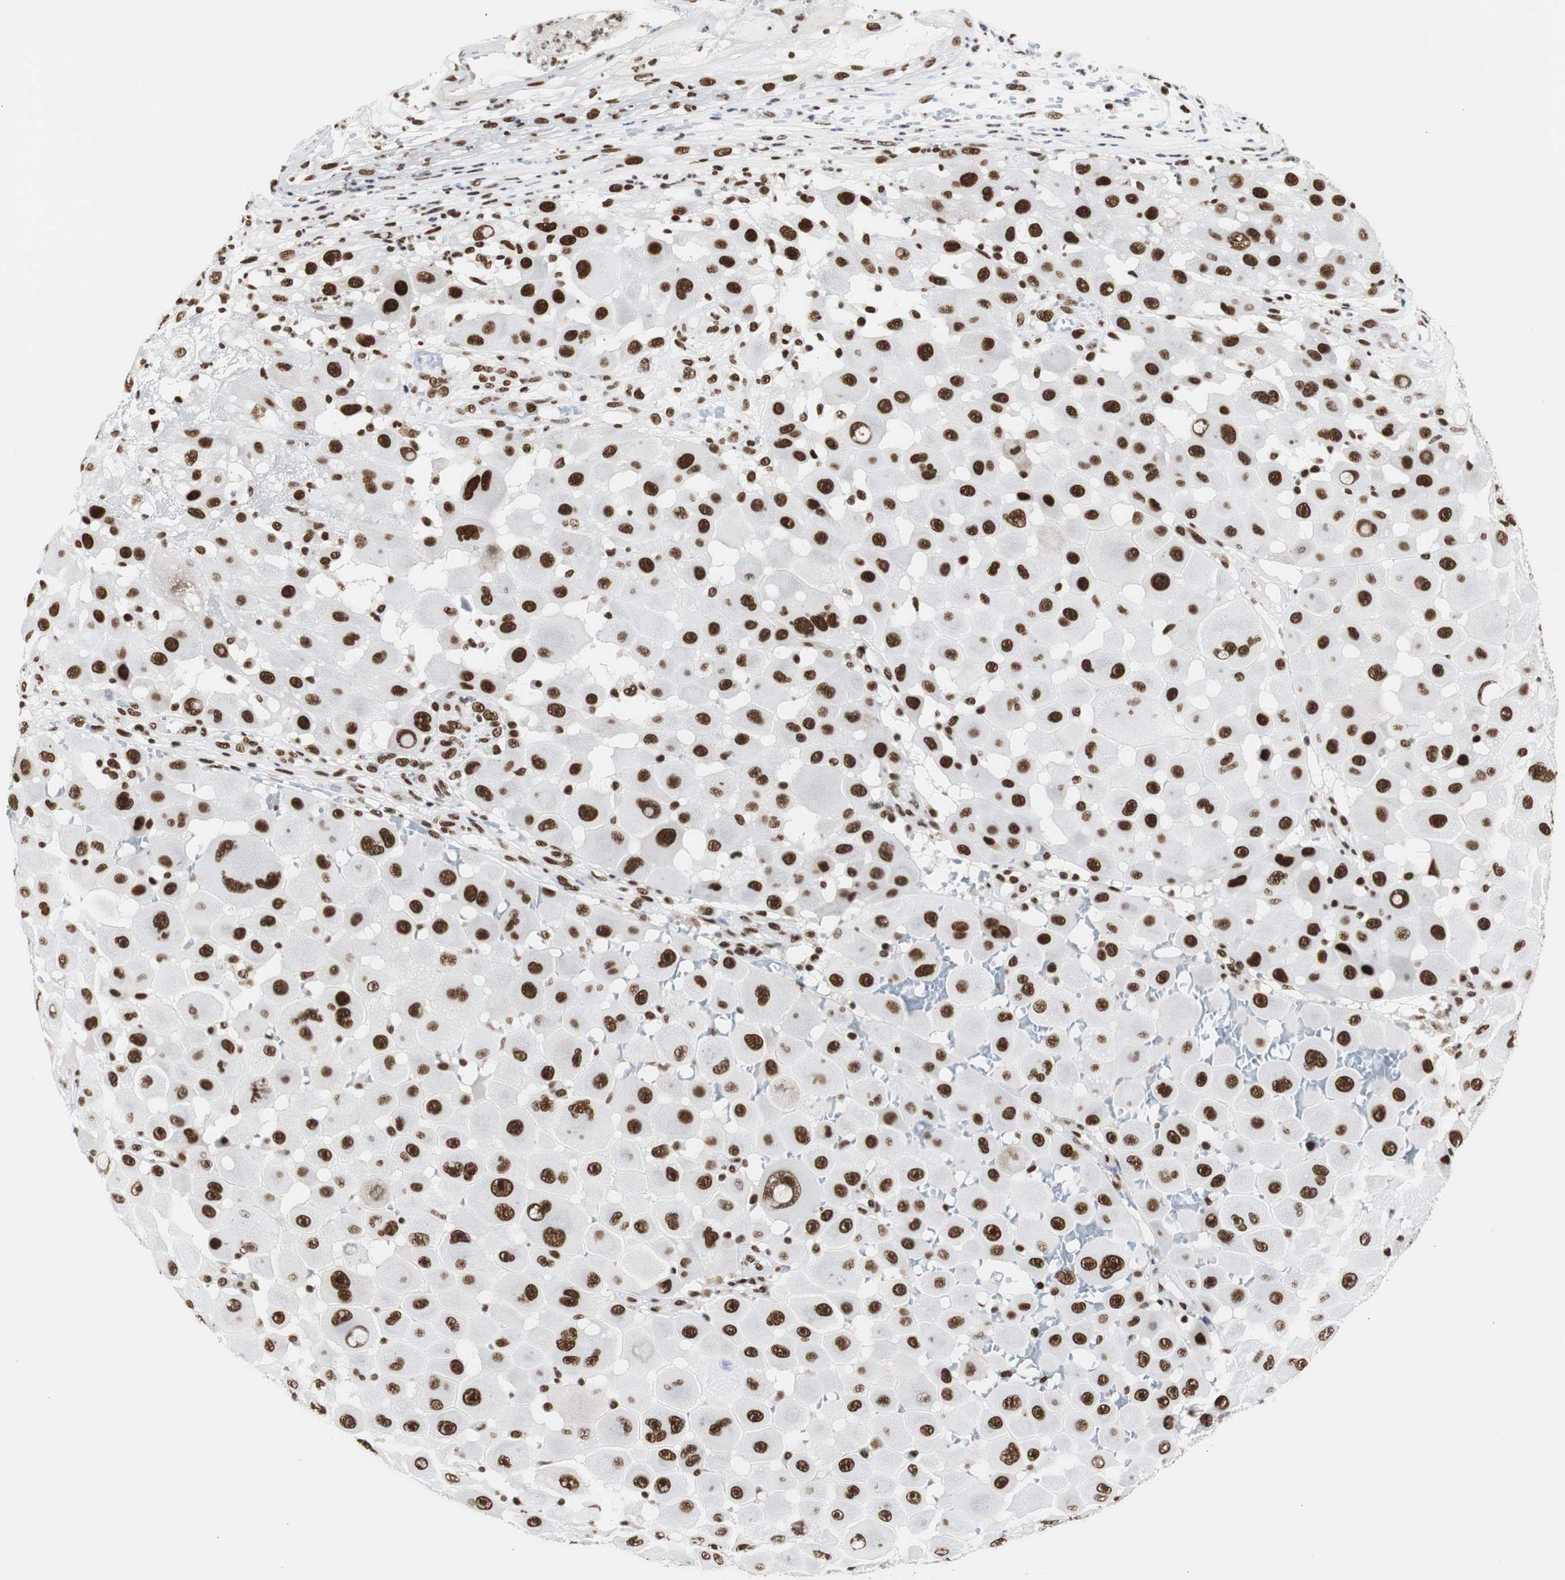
{"staining": {"intensity": "strong", "quantity": ">75%", "location": "nuclear"}, "tissue": "melanoma", "cell_type": "Tumor cells", "image_type": "cancer", "snomed": [{"axis": "morphology", "description": "Malignant melanoma, NOS"}, {"axis": "topography", "description": "Skin"}], "caption": "Immunohistochemistry (IHC) micrograph of melanoma stained for a protein (brown), which reveals high levels of strong nuclear staining in about >75% of tumor cells.", "gene": "HNRNPH2", "patient": {"sex": "female", "age": 81}}